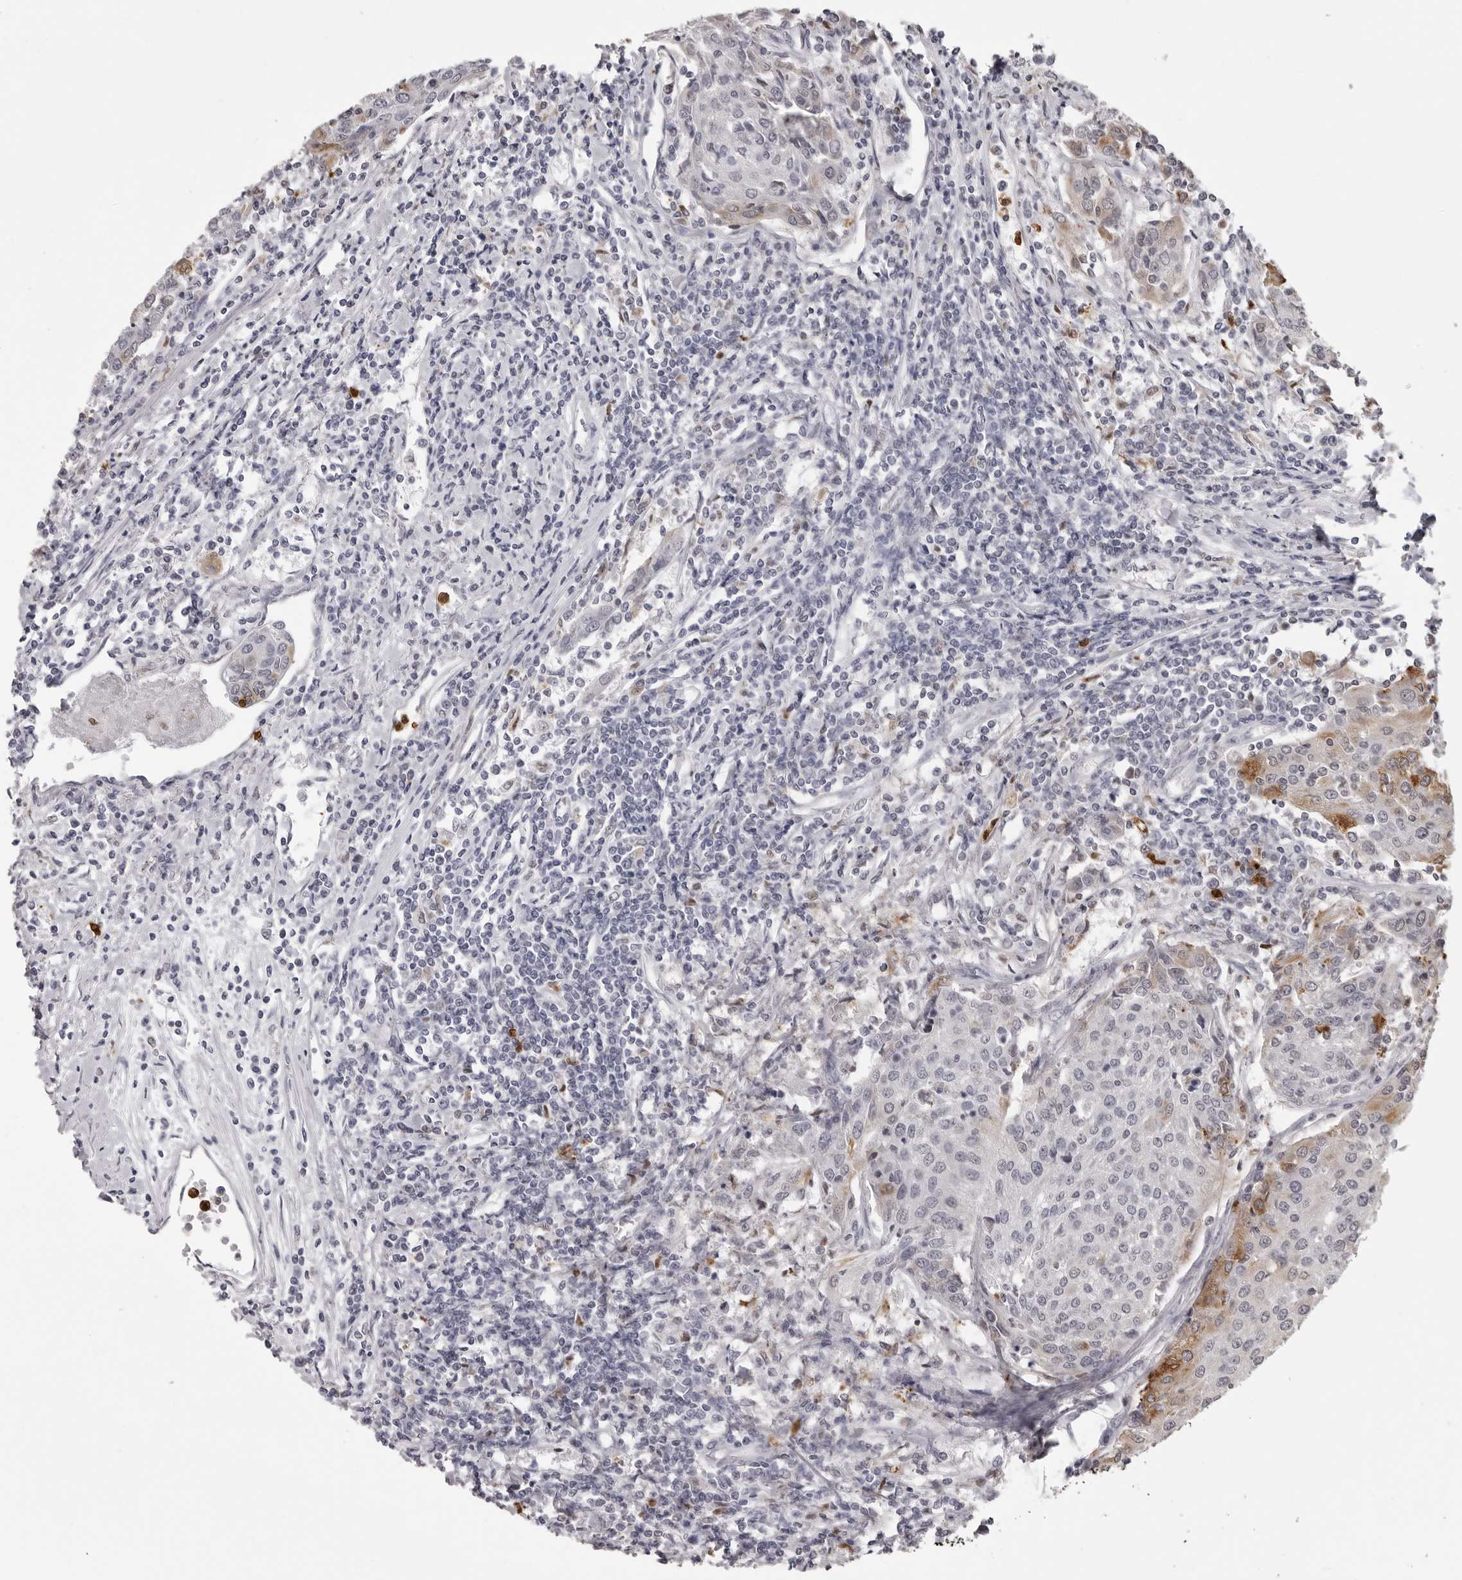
{"staining": {"intensity": "weak", "quantity": "<25%", "location": "cytoplasmic/membranous"}, "tissue": "urothelial cancer", "cell_type": "Tumor cells", "image_type": "cancer", "snomed": [{"axis": "morphology", "description": "Urothelial carcinoma, High grade"}, {"axis": "topography", "description": "Urinary bladder"}], "caption": "Immunohistochemistry micrograph of neoplastic tissue: urothelial cancer stained with DAB displays no significant protein expression in tumor cells.", "gene": "IL31", "patient": {"sex": "female", "age": 85}}